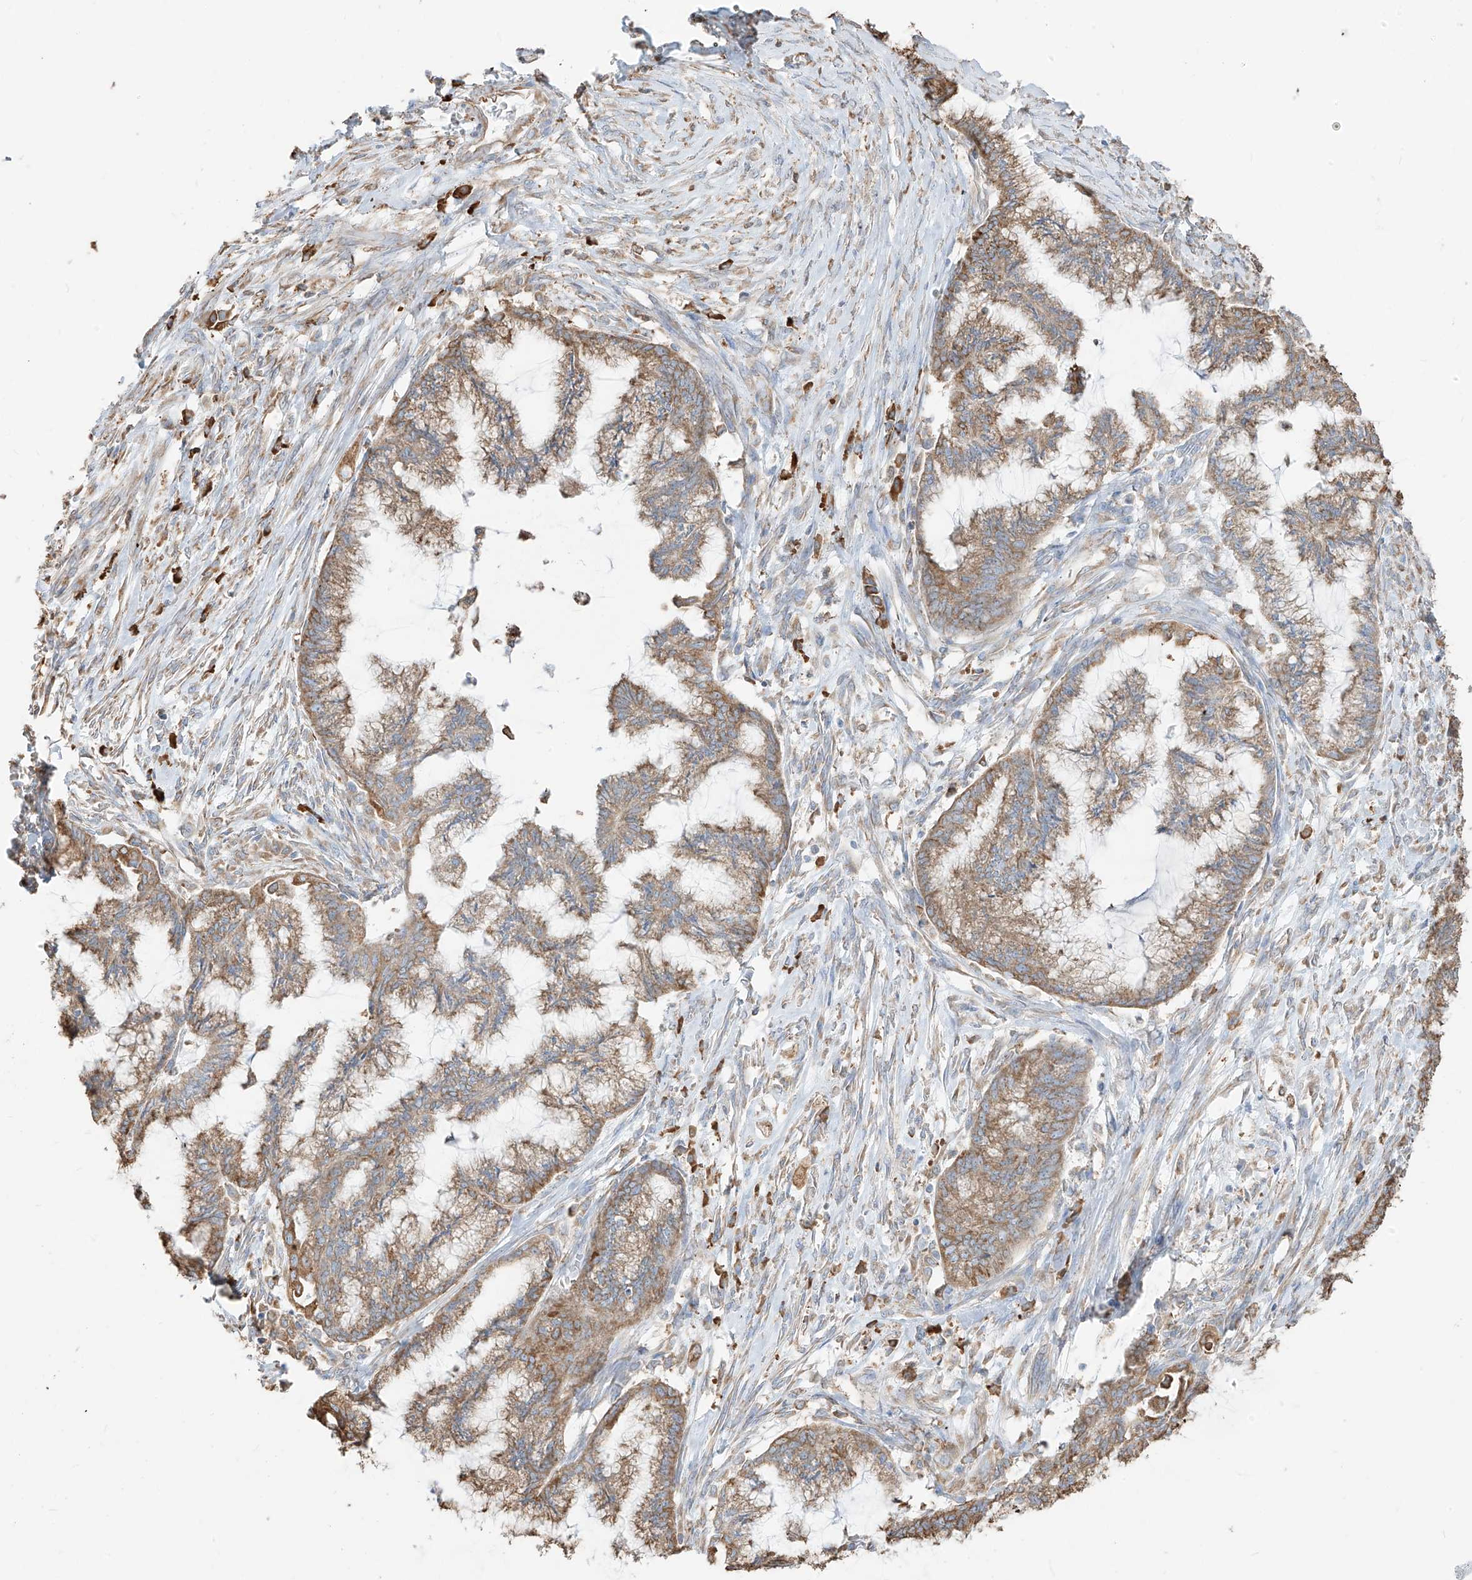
{"staining": {"intensity": "moderate", "quantity": ">75%", "location": "cytoplasmic/membranous"}, "tissue": "endometrial cancer", "cell_type": "Tumor cells", "image_type": "cancer", "snomed": [{"axis": "morphology", "description": "Adenocarcinoma, NOS"}, {"axis": "topography", "description": "Endometrium"}], "caption": "Immunohistochemical staining of endometrial adenocarcinoma displays moderate cytoplasmic/membranous protein staining in about >75% of tumor cells.", "gene": "PDIA6", "patient": {"sex": "female", "age": 86}}